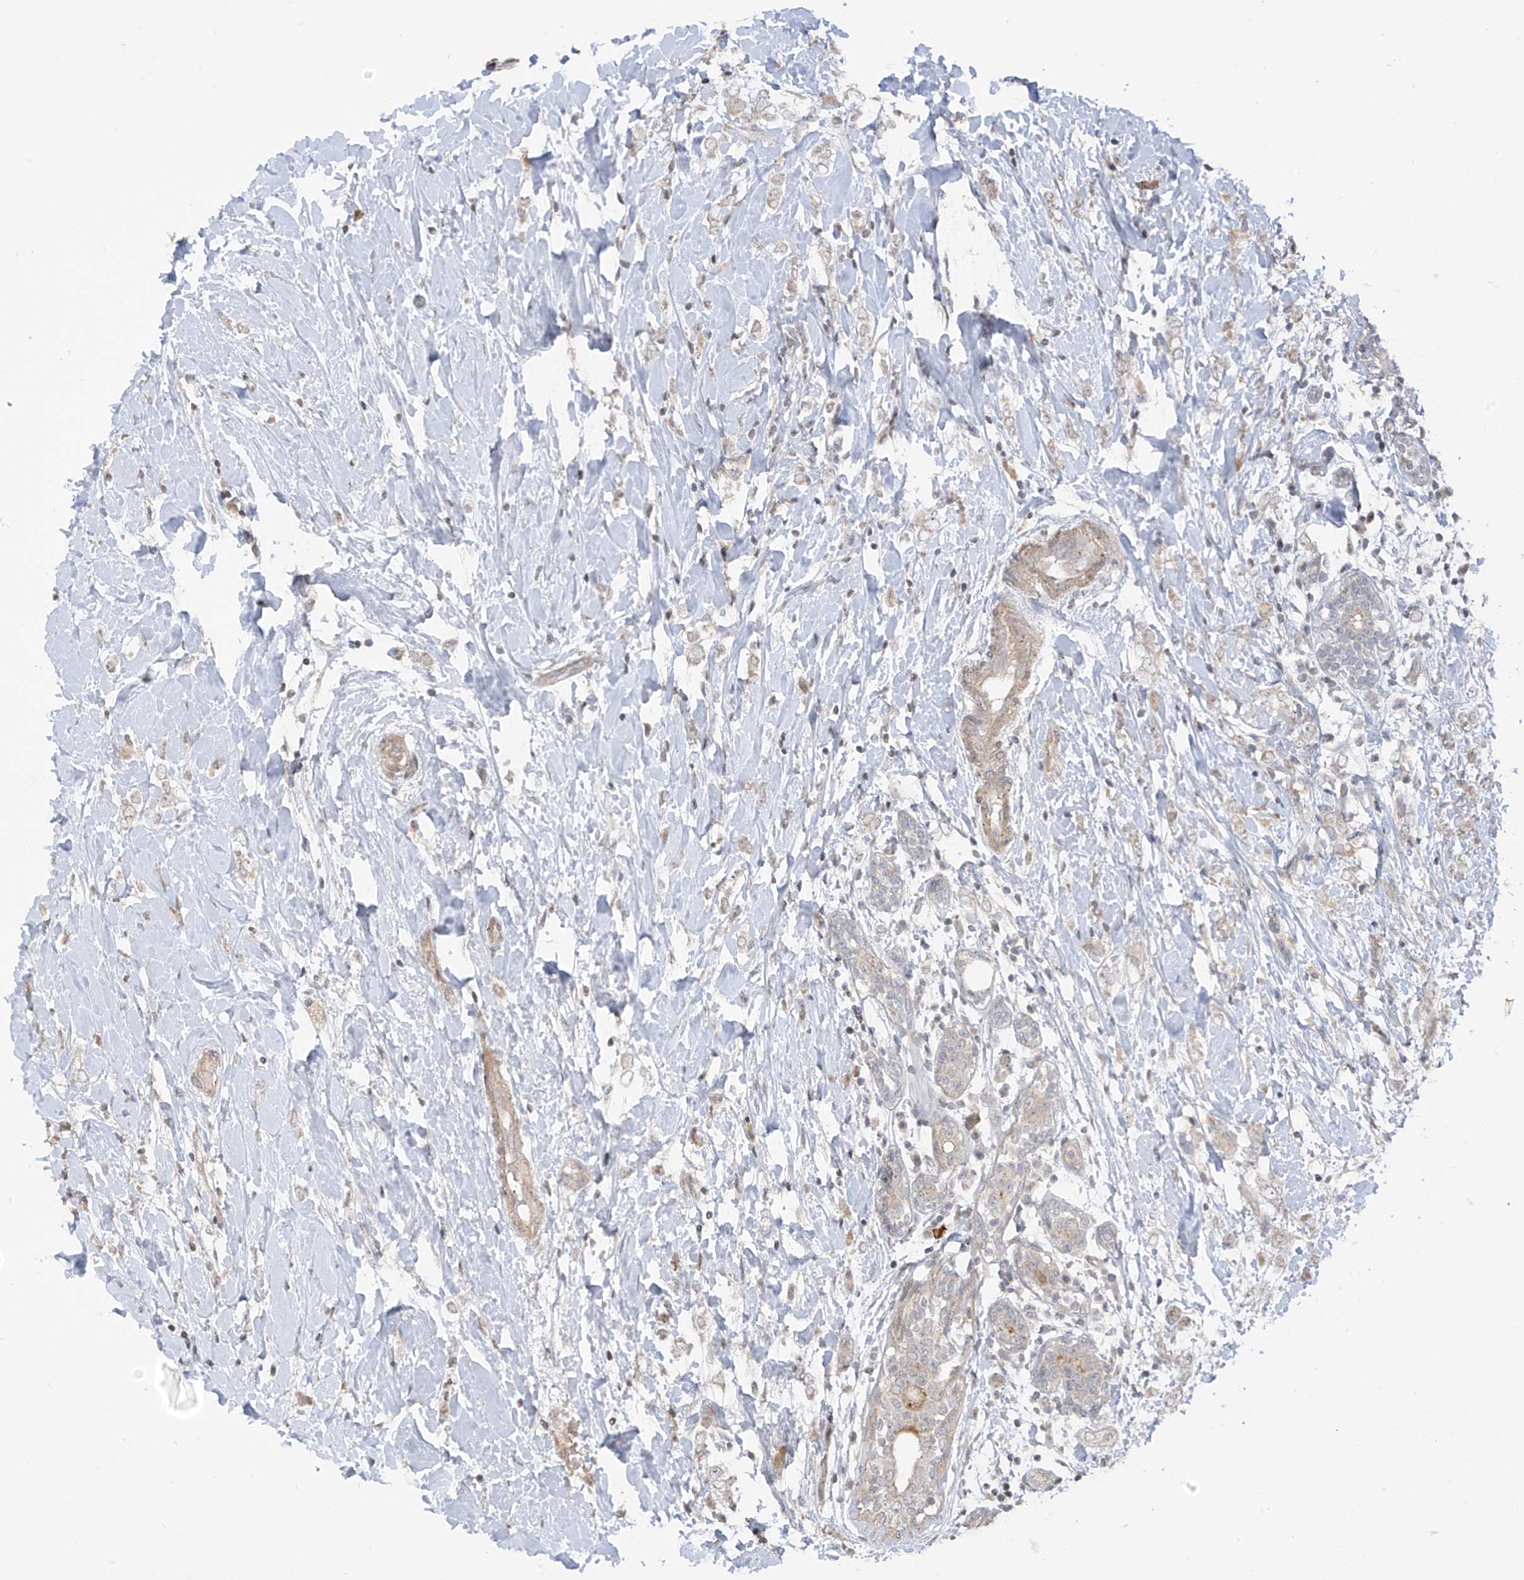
{"staining": {"intensity": "weak", "quantity": "25%-75%", "location": "cytoplasmic/membranous"}, "tissue": "breast cancer", "cell_type": "Tumor cells", "image_type": "cancer", "snomed": [{"axis": "morphology", "description": "Normal tissue, NOS"}, {"axis": "morphology", "description": "Lobular carcinoma"}, {"axis": "topography", "description": "Breast"}], "caption": "Breast lobular carcinoma stained for a protein reveals weak cytoplasmic/membranous positivity in tumor cells.", "gene": "DGKQ", "patient": {"sex": "female", "age": 47}}